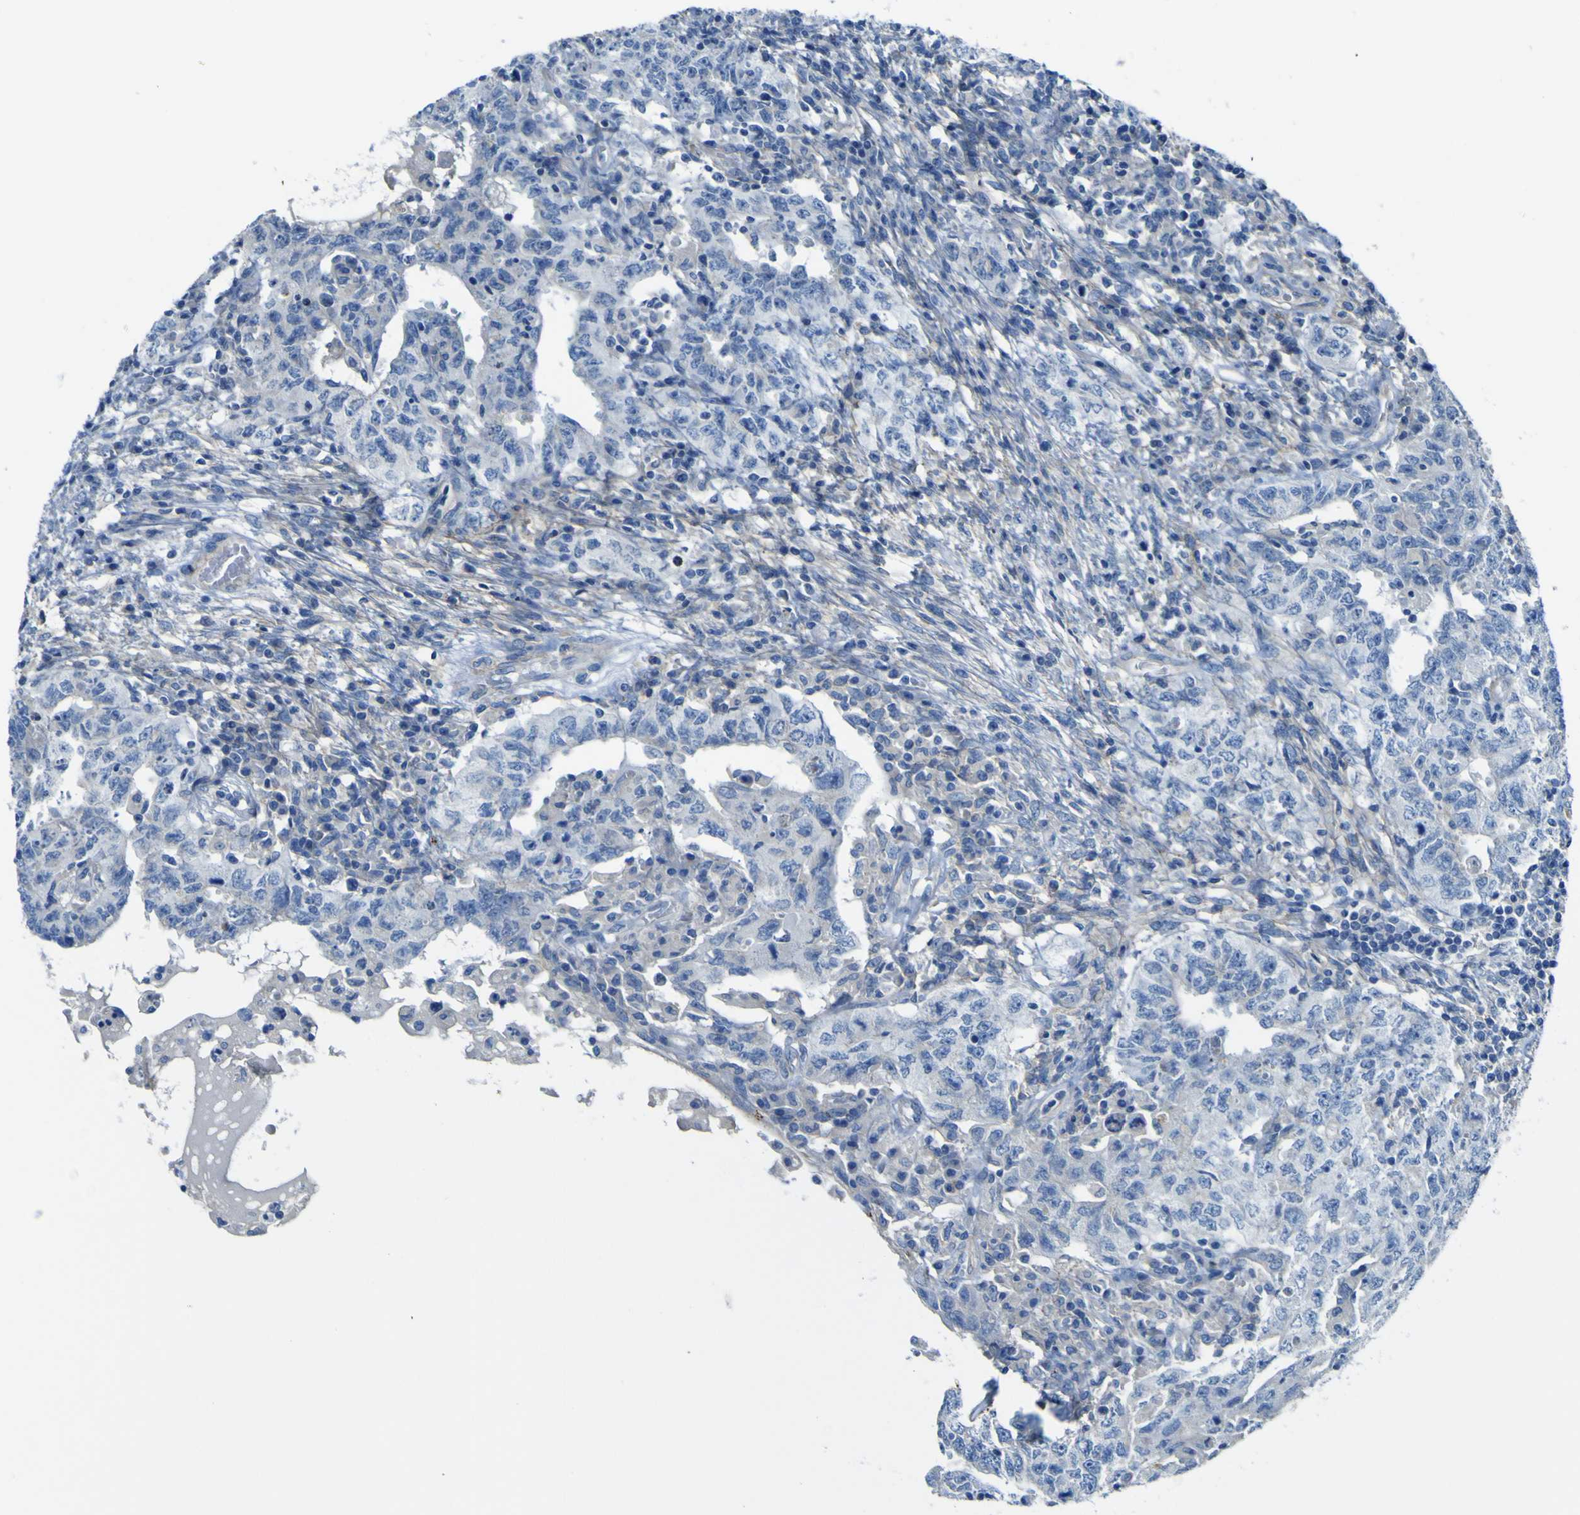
{"staining": {"intensity": "negative", "quantity": "none", "location": "none"}, "tissue": "testis cancer", "cell_type": "Tumor cells", "image_type": "cancer", "snomed": [{"axis": "morphology", "description": "Carcinoma, Embryonal, NOS"}, {"axis": "topography", "description": "Testis"}], "caption": "Testis cancer (embryonal carcinoma) was stained to show a protein in brown. There is no significant staining in tumor cells.", "gene": "ADGRA2", "patient": {"sex": "male", "age": 26}}